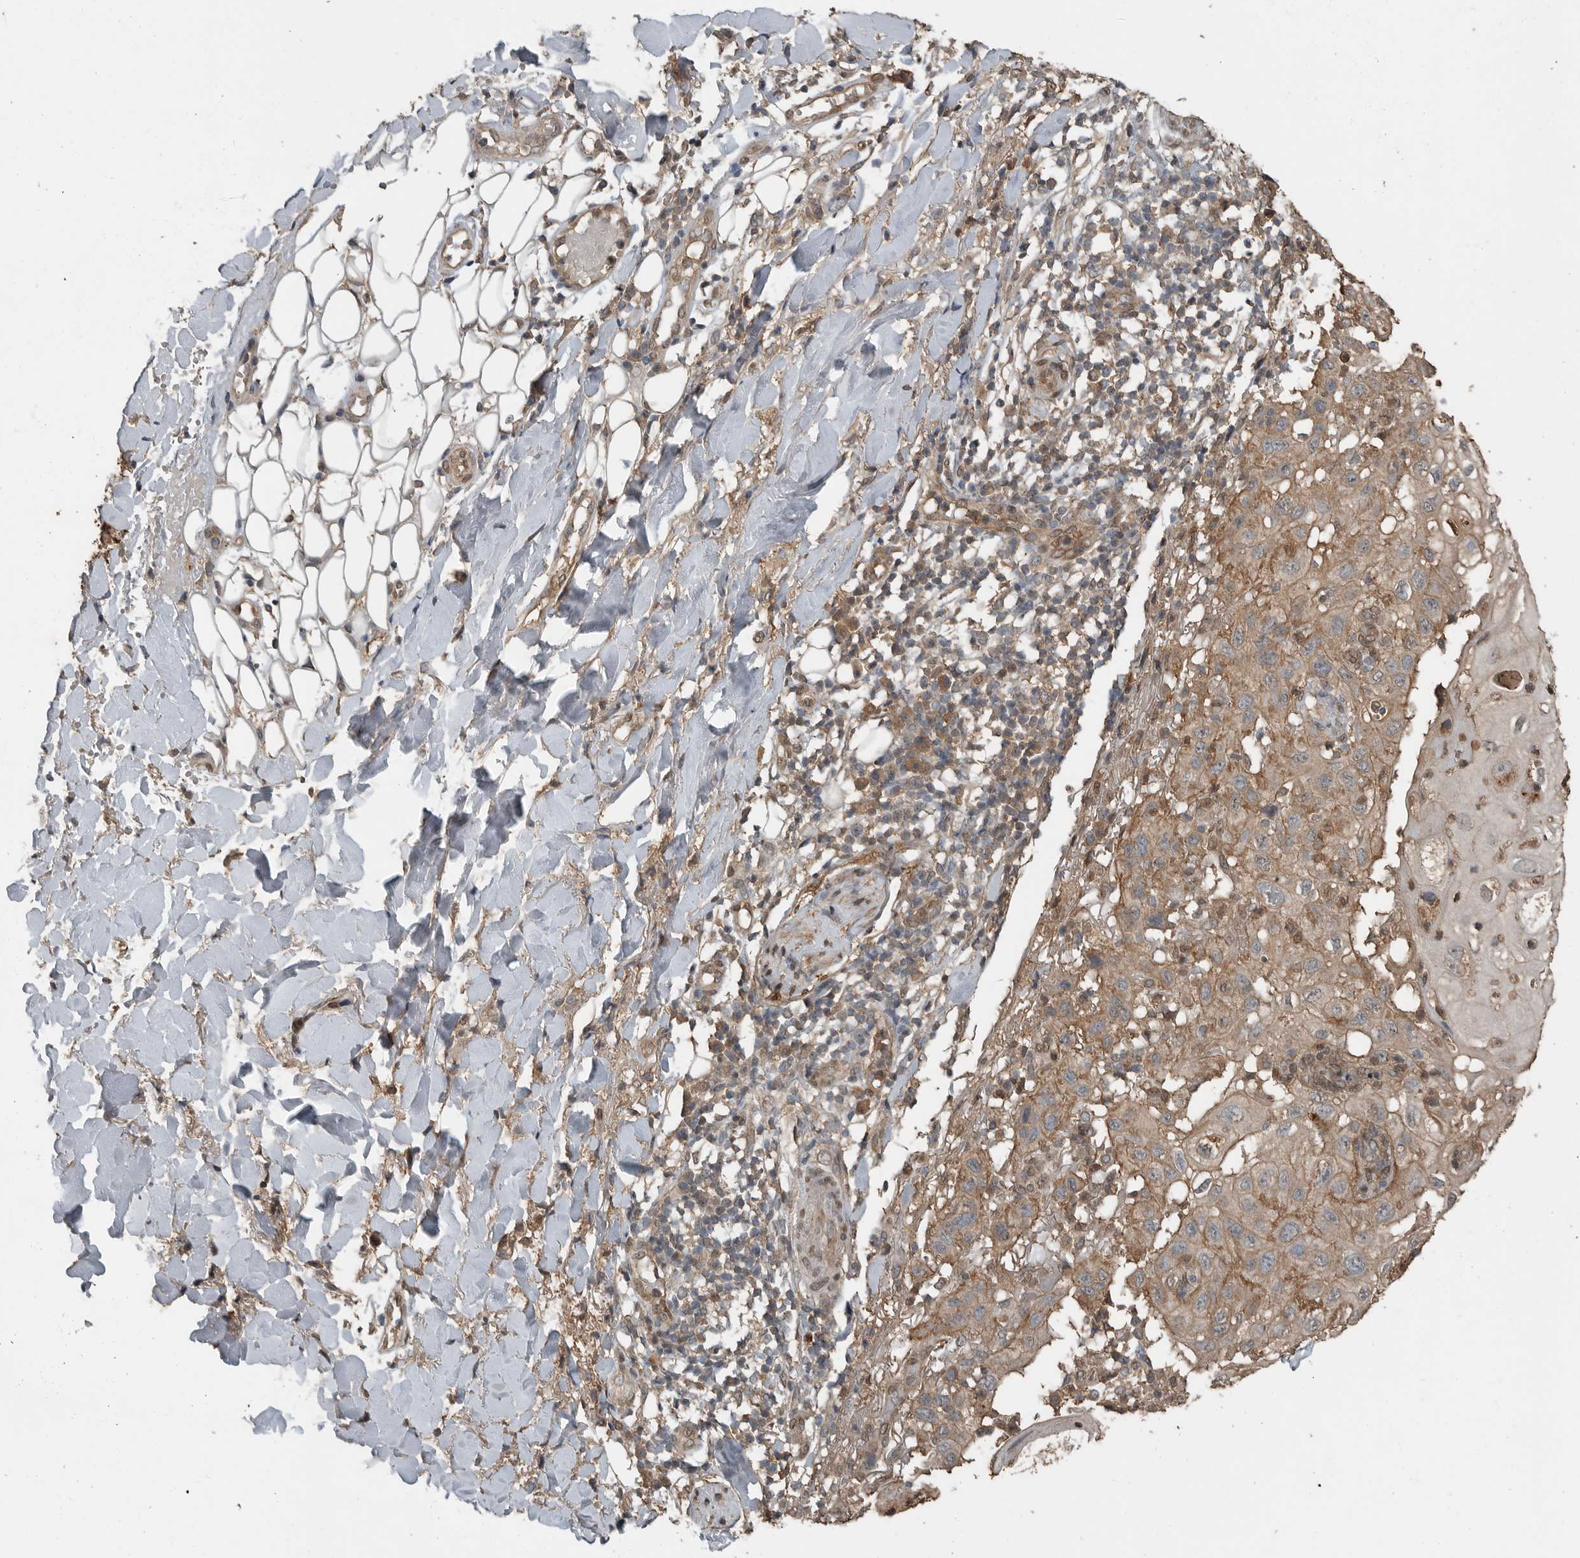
{"staining": {"intensity": "moderate", "quantity": ">75%", "location": "cytoplasmic/membranous"}, "tissue": "skin cancer", "cell_type": "Tumor cells", "image_type": "cancer", "snomed": [{"axis": "morphology", "description": "Normal tissue, NOS"}, {"axis": "morphology", "description": "Squamous cell carcinoma, NOS"}, {"axis": "topography", "description": "Skin"}], "caption": "Immunohistochemistry (IHC) image of human skin cancer (squamous cell carcinoma) stained for a protein (brown), which demonstrates medium levels of moderate cytoplasmic/membranous positivity in about >75% of tumor cells.", "gene": "BLZF1", "patient": {"sex": "female", "age": 96}}